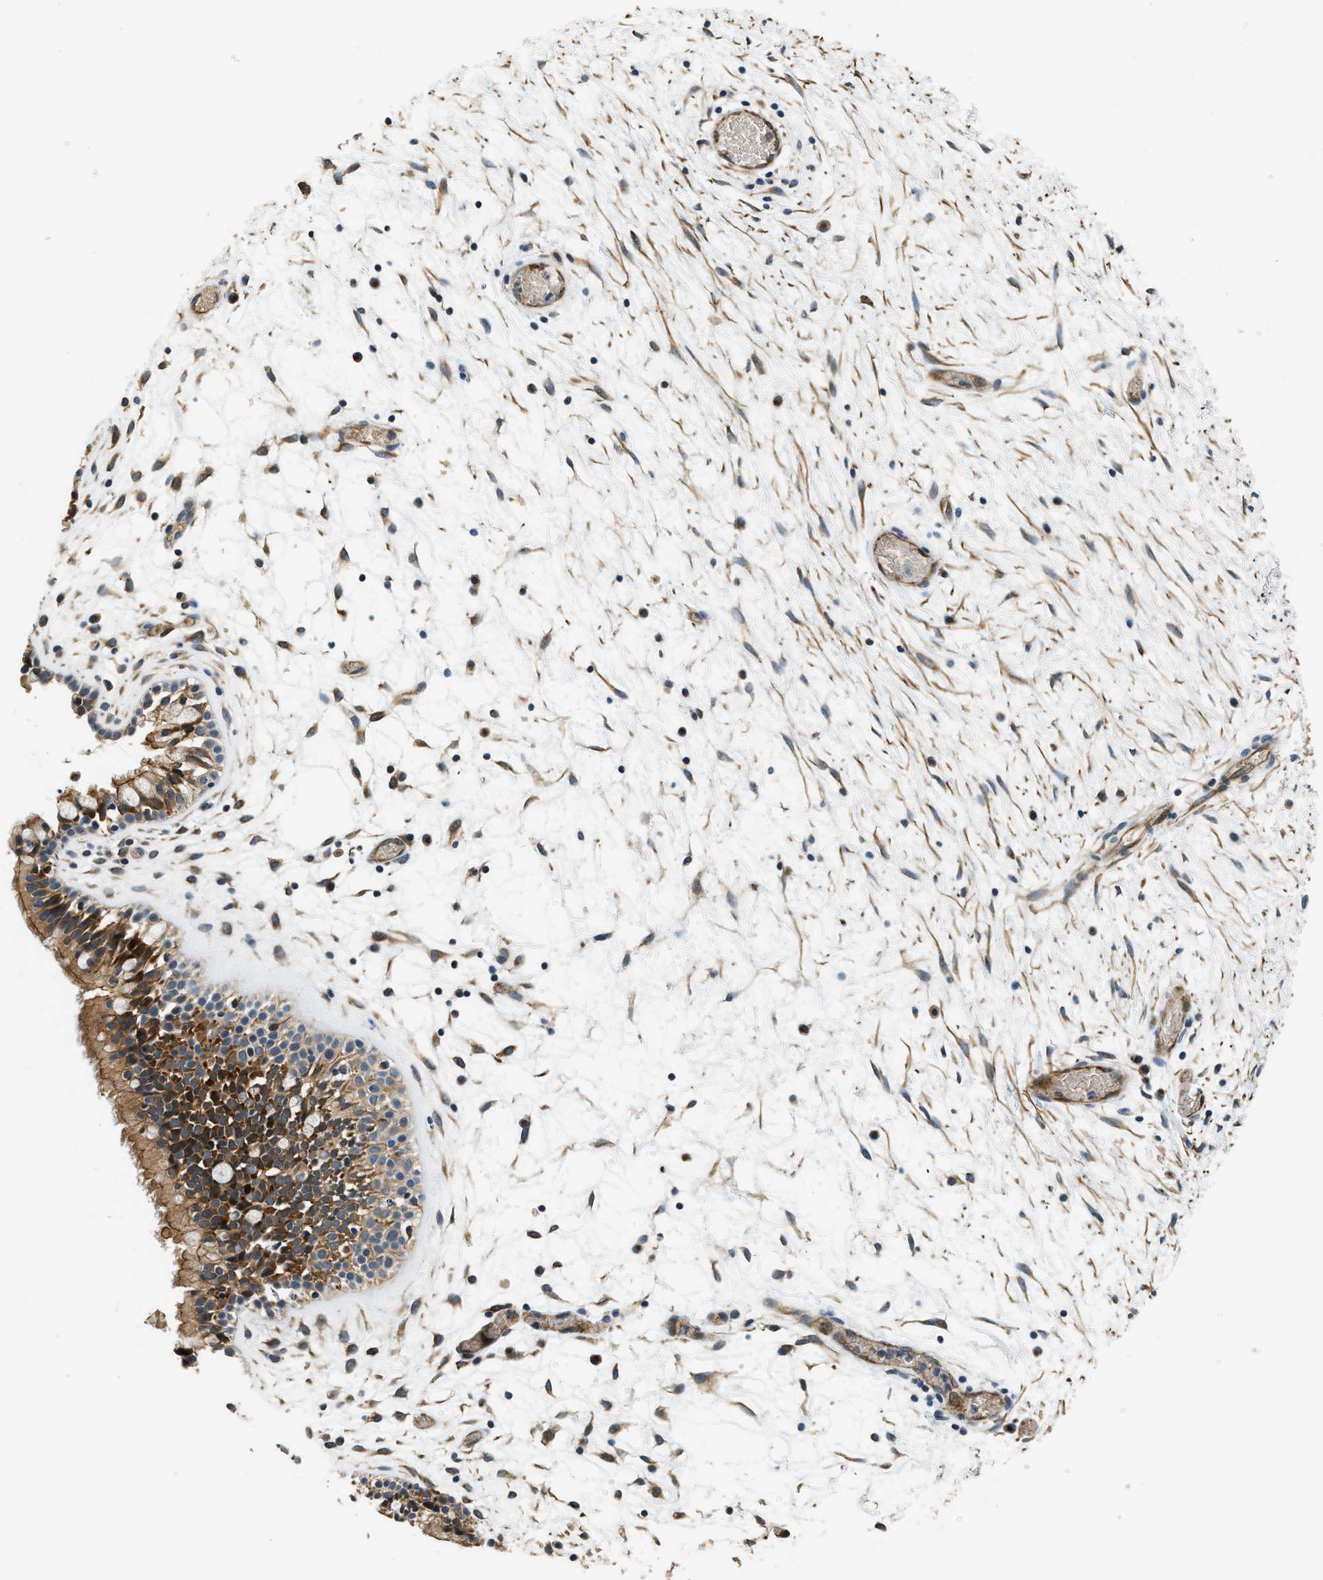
{"staining": {"intensity": "strong", "quantity": ">75%", "location": "cytoplasmic/membranous"}, "tissue": "nasopharynx", "cell_type": "Respiratory epithelial cells", "image_type": "normal", "snomed": [{"axis": "morphology", "description": "Normal tissue, NOS"}, {"axis": "morphology", "description": "Inflammation, NOS"}, {"axis": "topography", "description": "Nasopharynx"}], "caption": "Immunohistochemical staining of normal human nasopharynx exhibits strong cytoplasmic/membranous protein positivity in about >75% of respiratory epithelial cells. (IHC, brightfield microscopy, high magnification).", "gene": "ALOX12", "patient": {"sex": "male", "age": 48}}